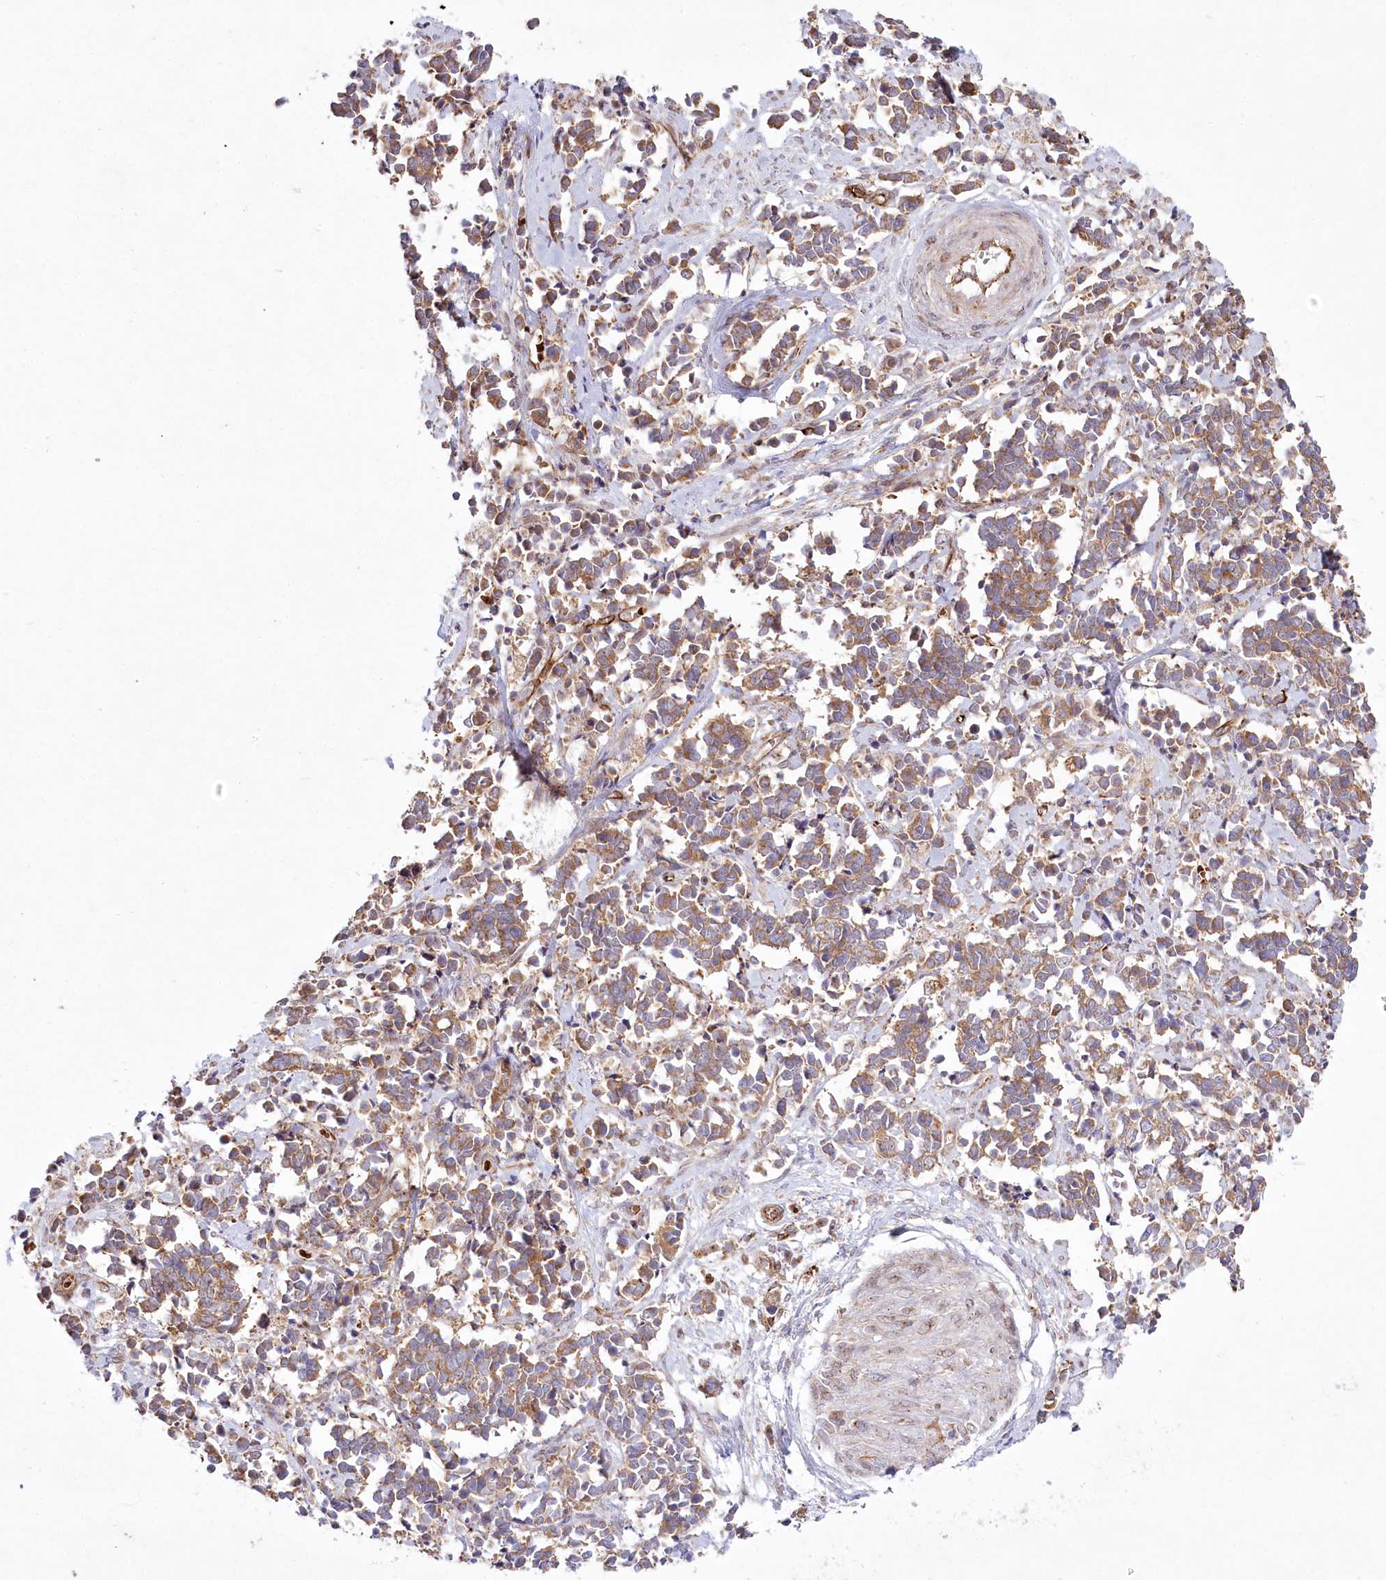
{"staining": {"intensity": "weak", "quantity": ">75%", "location": "cytoplasmic/membranous"}, "tissue": "cervical cancer", "cell_type": "Tumor cells", "image_type": "cancer", "snomed": [{"axis": "morphology", "description": "Normal tissue, NOS"}, {"axis": "morphology", "description": "Squamous cell carcinoma, NOS"}, {"axis": "topography", "description": "Cervix"}], "caption": "This photomicrograph exhibits cervical cancer (squamous cell carcinoma) stained with immunohistochemistry (IHC) to label a protein in brown. The cytoplasmic/membranous of tumor cells show weak positivity for the protein. Nuclei are counter-stained blue.", "gene": "COMMD3", "patient": {"sex": "female", "age": 35}}